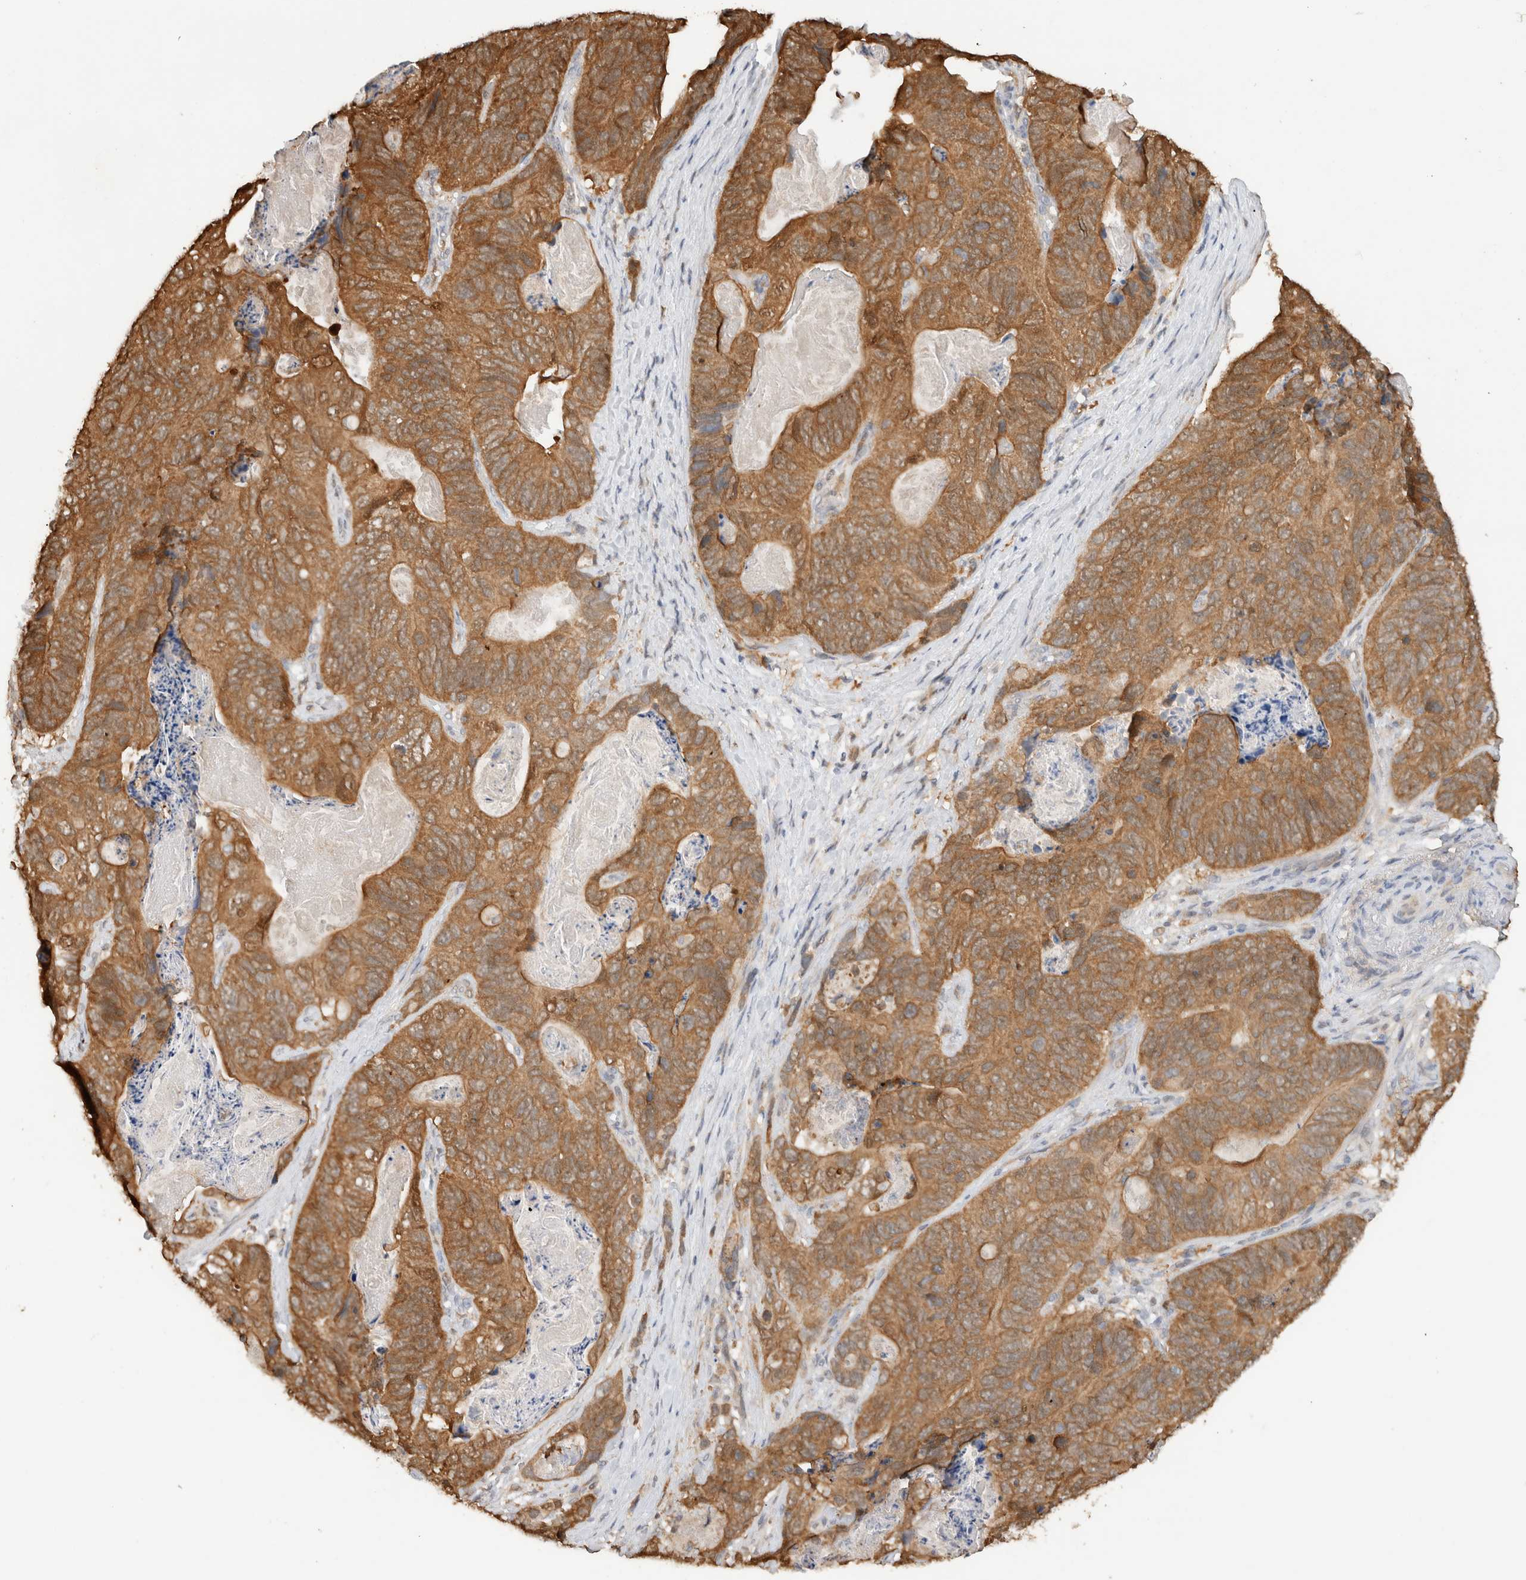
{"staining": {"intensity": "moderate", "quantity": ">75%", "location": "cytoplasmic/membranous"}, "tissue": "stomach cancer", "cell_type": "Tumor cells", "image_type": "cancer", "snomed": [{"axis": "morphology", "description": "Normal tissue, NOS"}, {"axis": "morphology", "description": "Adenocarcinoma, NOS"}, {"axis": "topography", "description": "Stomach"}], "caption": "Immunohistochemical staining of human stomach cancer exhibits medium levels of moderate cytoplasmic/membranous positivity in approximately >75% of tumor cells.", "gene": "CA13", "patient": {"sex": "female", "age": 89}}